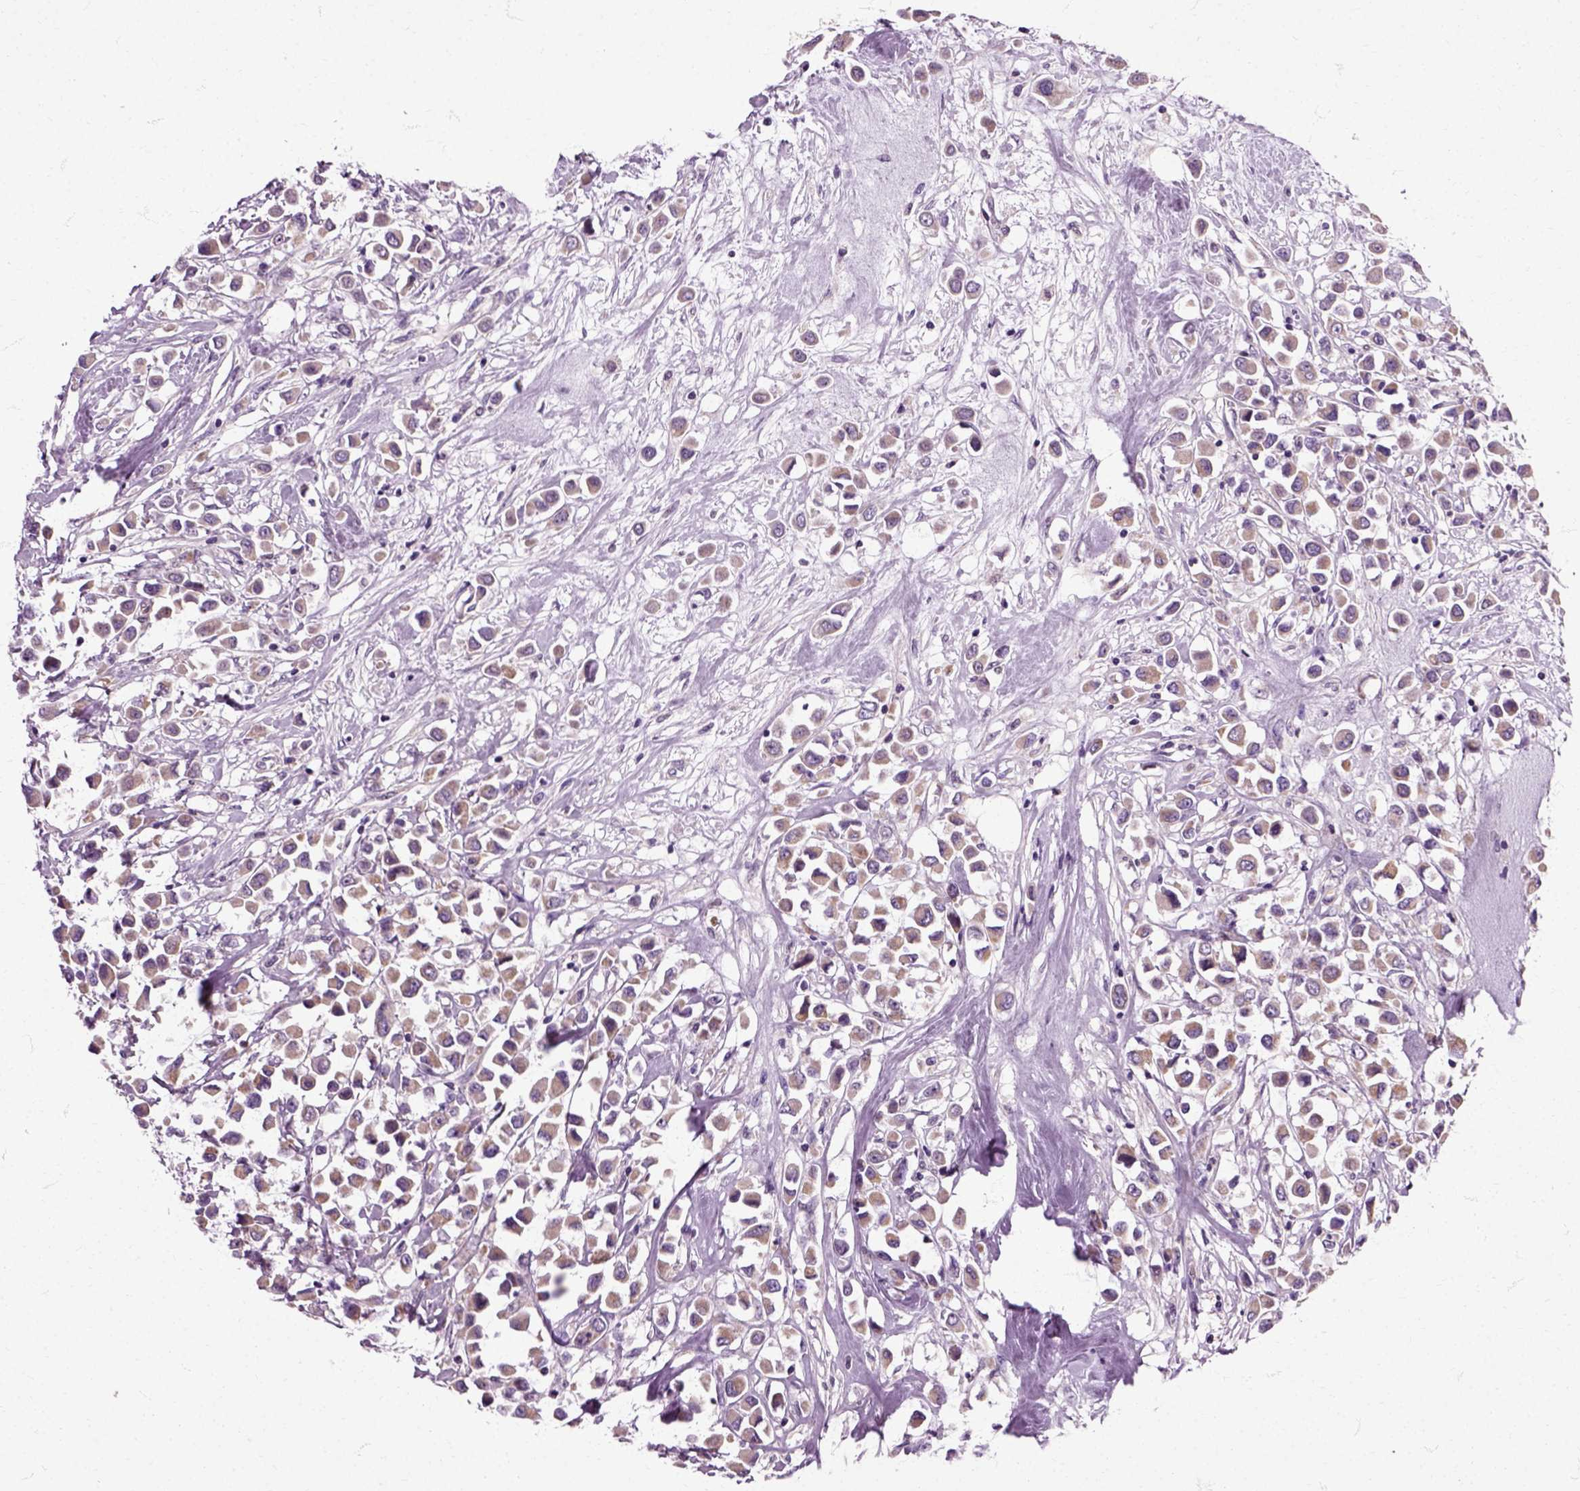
{"staining": {"intensity": "weak", "quantity": ">75%", "location": "cytoplasmic/membranous"}, "tissue": "breast cancer", "cell_type": "Tumor cells", "image_type": "cancer", "snomed": [{"axis": "morphology", "description": "Duct carcinoma"}, {"axis": "topography", "description": "Breast"}], "caption": "A brown stain shows weak cytoplasmic/membranous positivity of a protein in breast infiltrating ductal carcinoma tumor cells. (Stains: DAB in brown, nuclei in blue, Microscopy: brightfield microscopy at high magnification).", "gene": "HSPA2", "patient": {"sex": "female", "age": 61}}